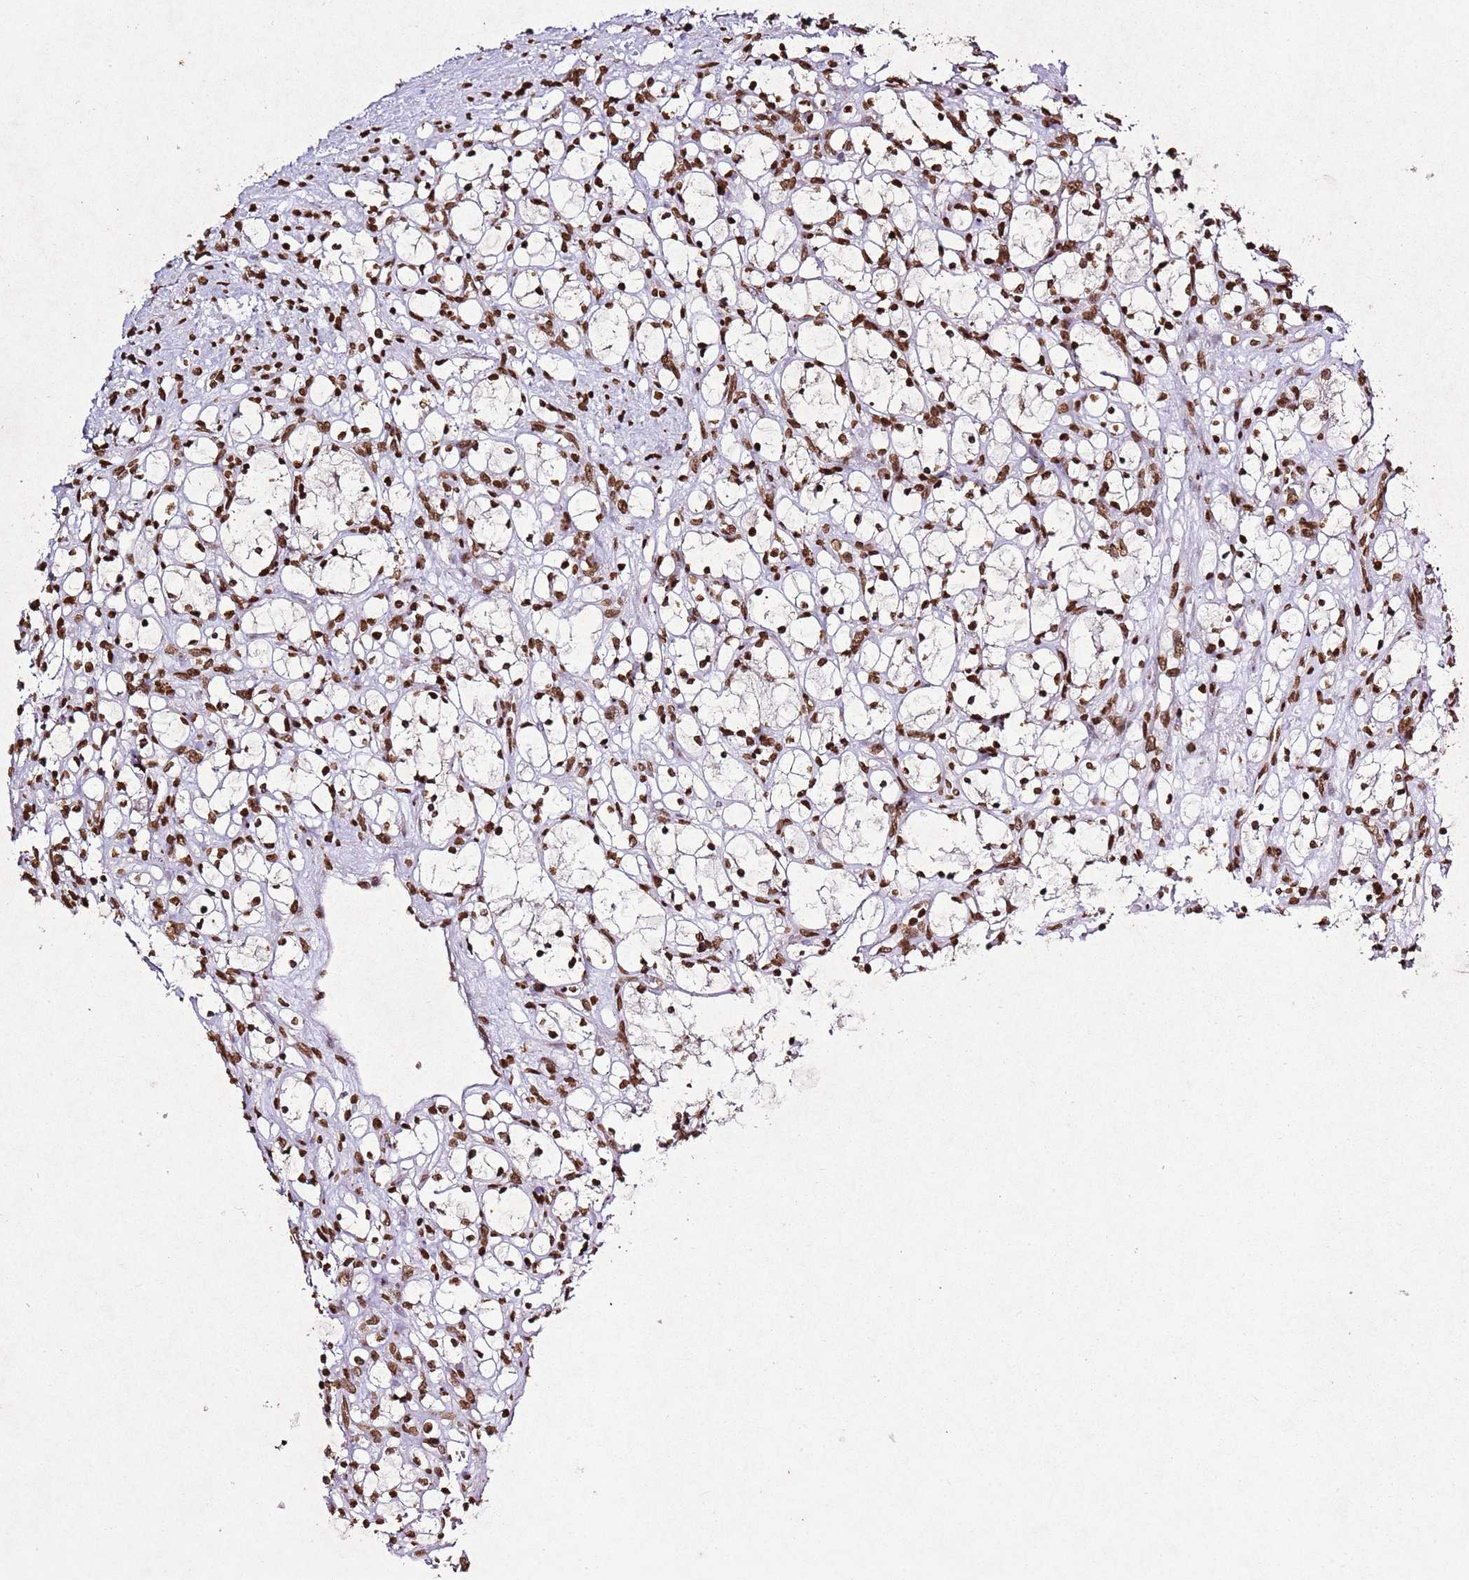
{"staining": {"intensity": "moderate", "quantity": ">75%", "location": "nuclear"}, "tissue": "renal cancer", "cell_type": "Tumor cells", "image_type": "cancer", "snomed": [{"axis": "morphology", "description": "Adenocarcinoma, NOS"}, {"axis": "topography", "description": "Kidney"}], "caption": "IHC photomicrograph of neoplastic tissue: human renal cancer (adenocarcinoma) stained using immunohistochemistry (IHC) displays medium levels of moderate protein expression localized specifically in the nuclear of tumor cells, appearing as a nuclear brown color.", "gene": "BMAL1", "patient": {"sex": "female", "age": 69}}